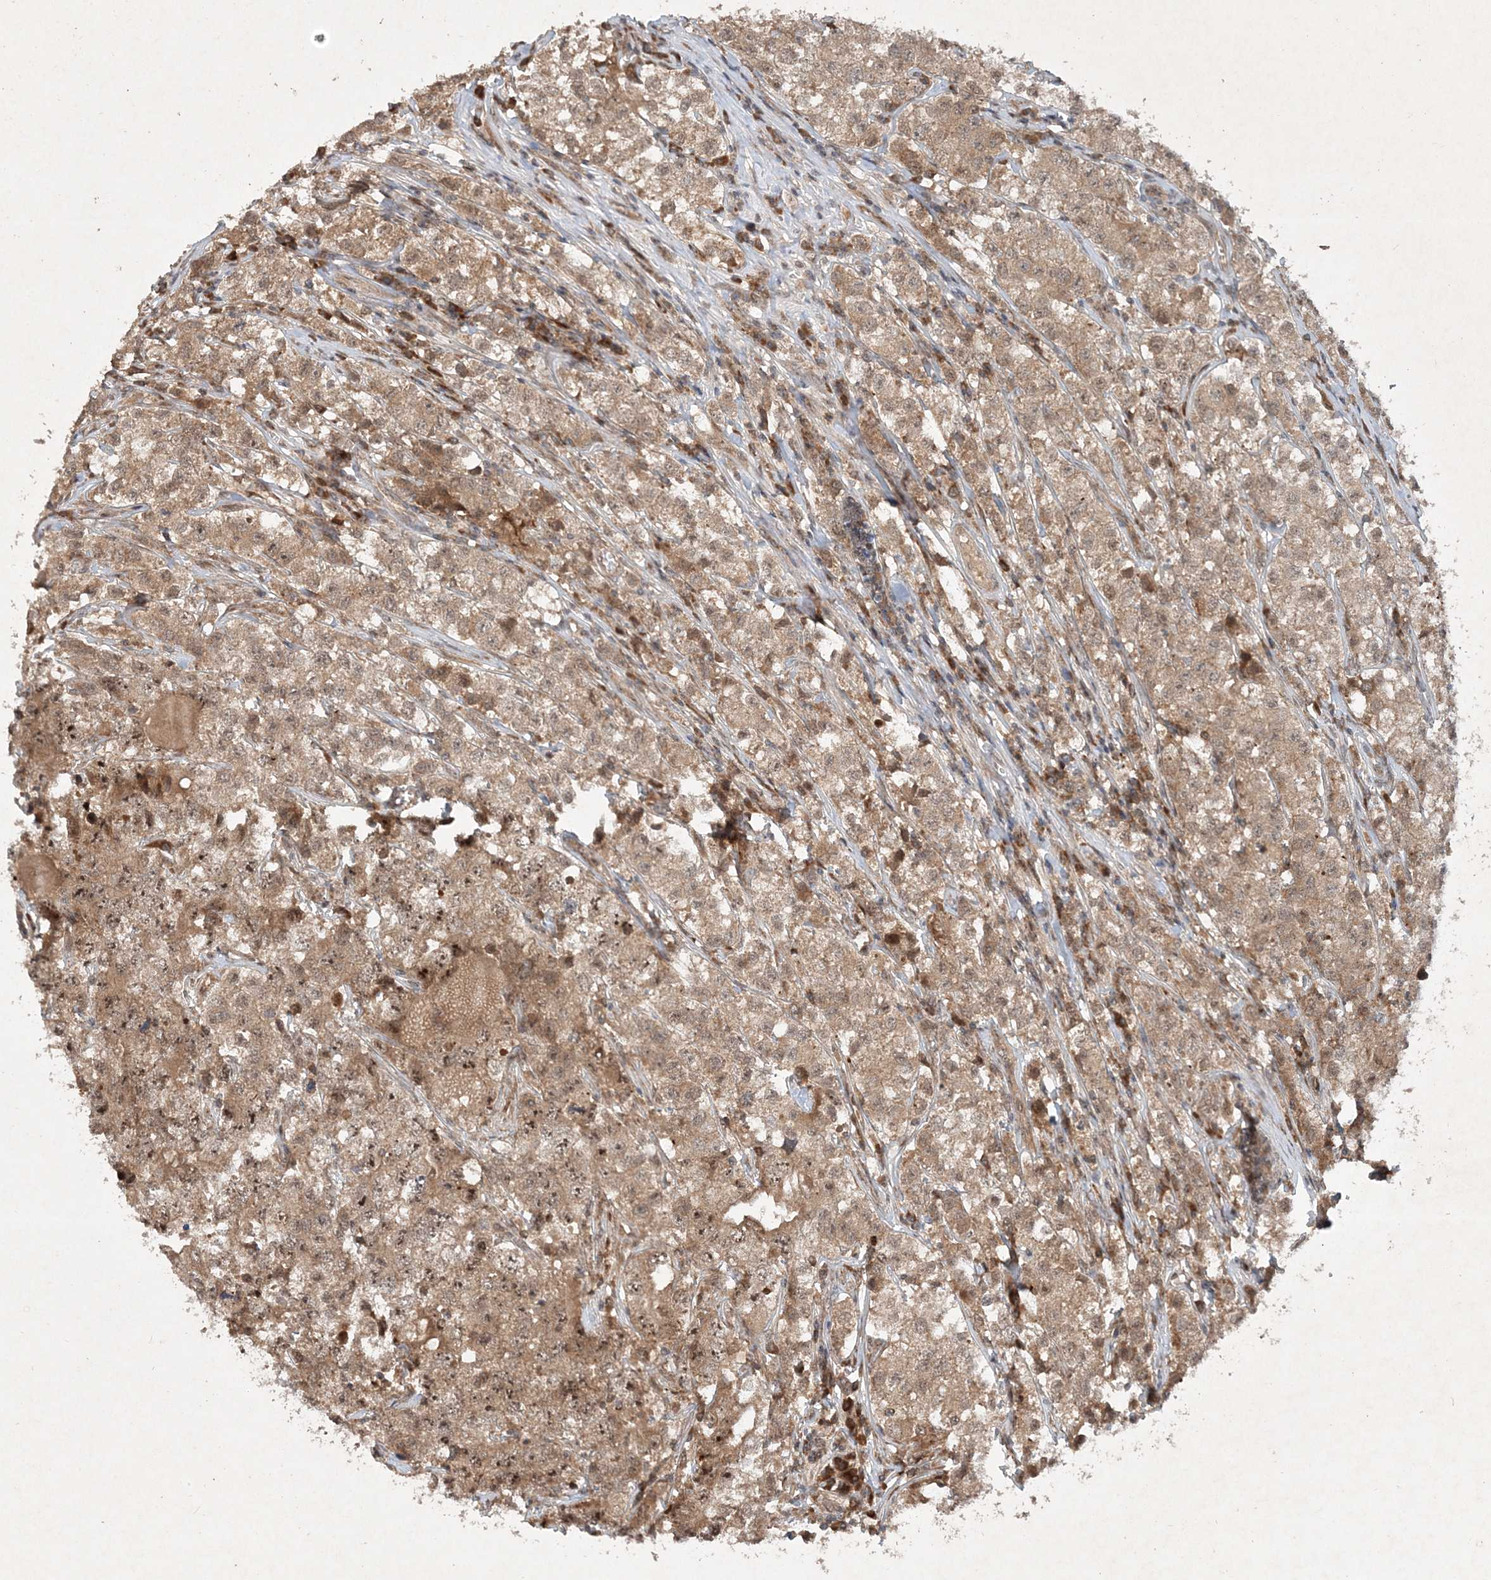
{"staining": {"intensity": "moderate", "quantity": ">75%", "location": "cytoplasmic/membranous,nuclear"}, "tissue": "testis cancer", "cell_type": "Tumor cells", "image_type": "cancer", "snomed": [{"axis": "morphology", "description": "Seminoma, NOS"}, {"axis": "morphology", "description": "Carcinoma, Embryonal, NOS"}, {"axis": "topography", "description": "Testis"}], "caption": "Embryonal carcinoma (testis) stained for a protein shows moderate cytoplasmic/membranous and nuclear positivity in tumor cells. The protein is shown in brown color, while the nuclei are stained blue.", "gene": "UBR3", "patient": {"sex": "male", "age": 43}}